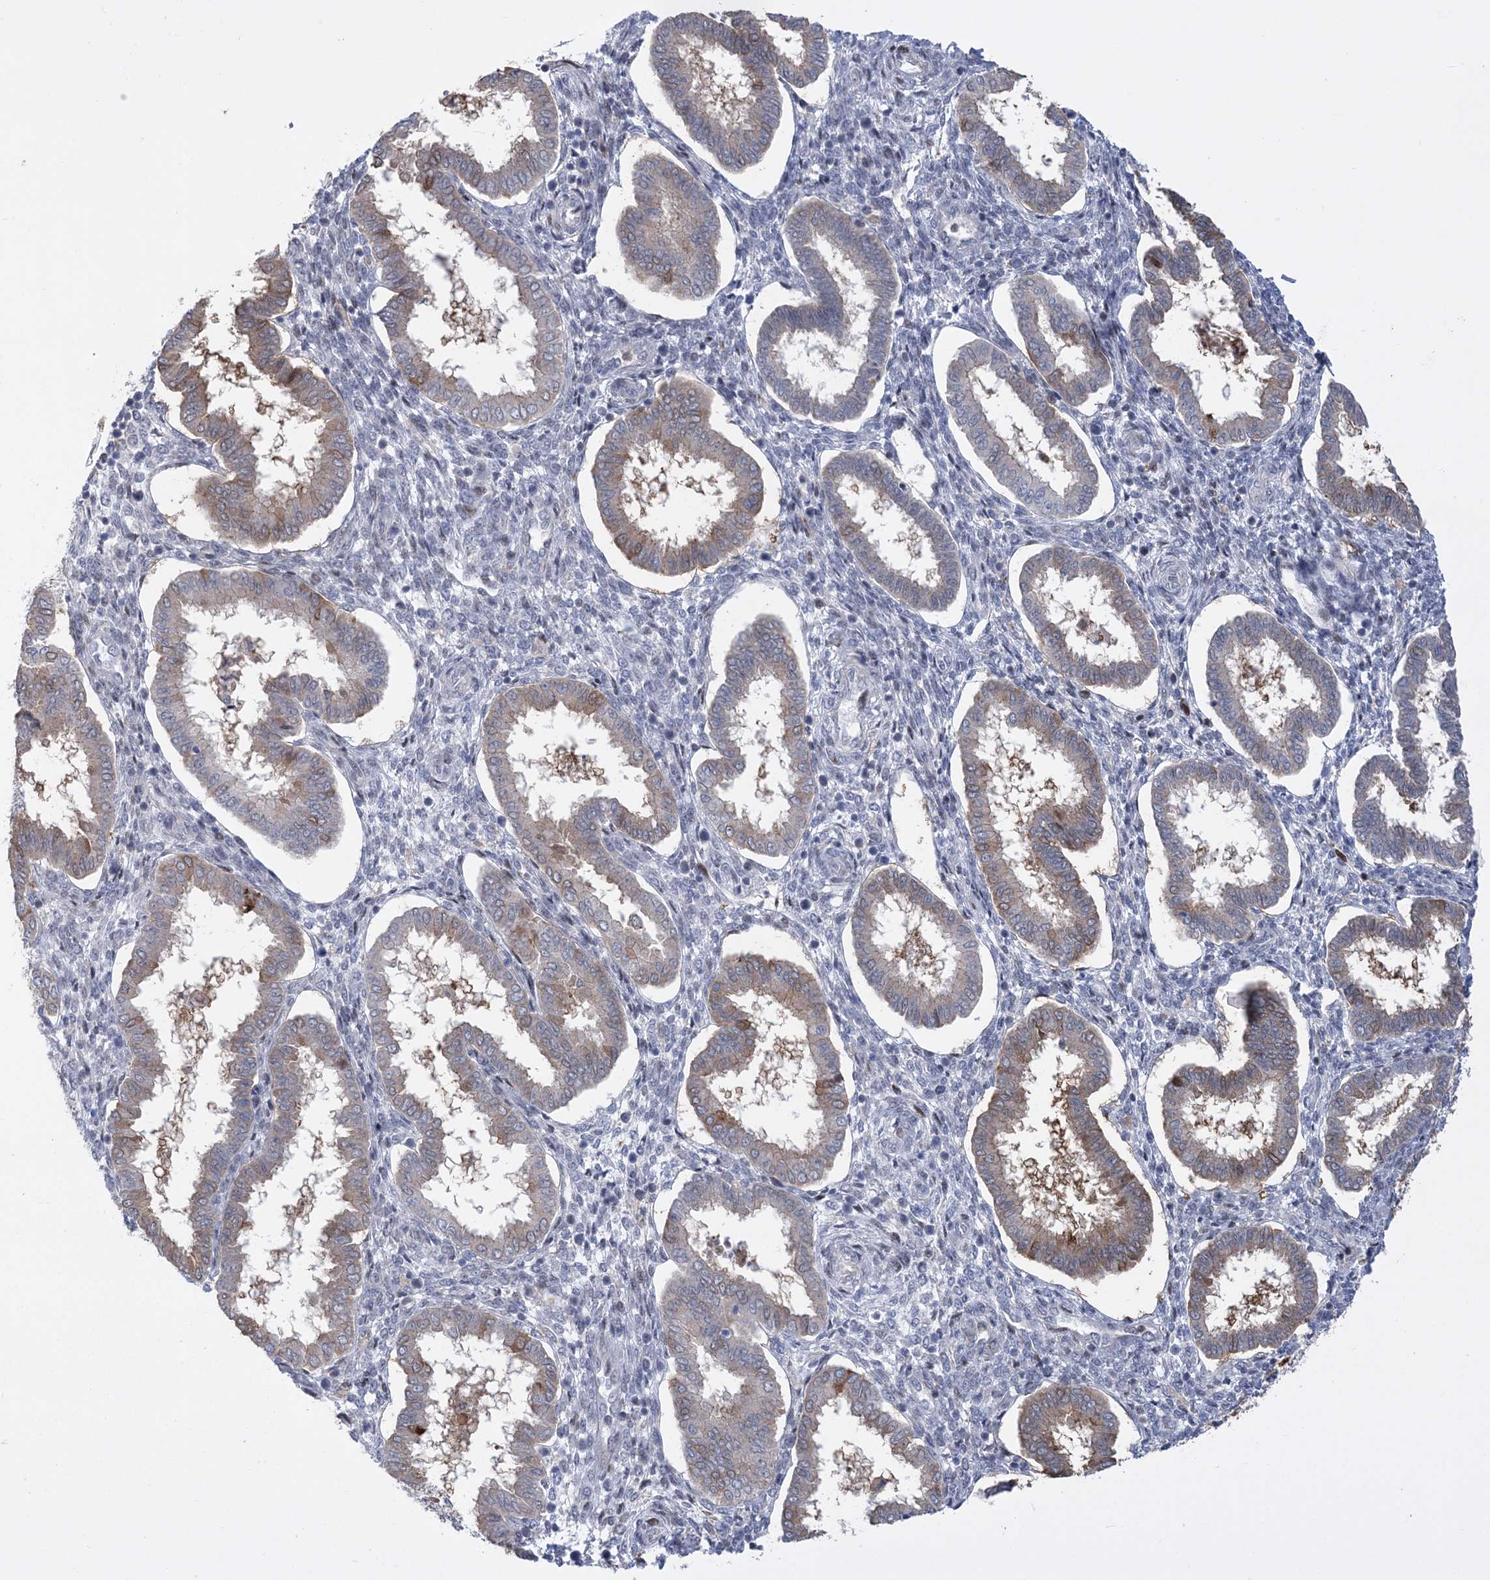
{"staining": {"intensity": "moderate", "quantity": "<25%", "location": "nuclear"}, "tissue": "endometrium", "cell_type": "Cells in endometrial stroma", "image_type": "normal", "snomed": [{"axis": "morphology", "description": "Normal tissue, NOS"}, {"axis": "topography", "description": "Endometrium"}], "caption": "Immunohistochemical staining of normal endometrium reveals <25% levels of moderate nuclear protein positivity in approximately <25% of cells in endometrial stroma. Nuclei are stained in blue.", "gene": "RNPEPL1", "patient": {"sex": "female", "age": 24}}